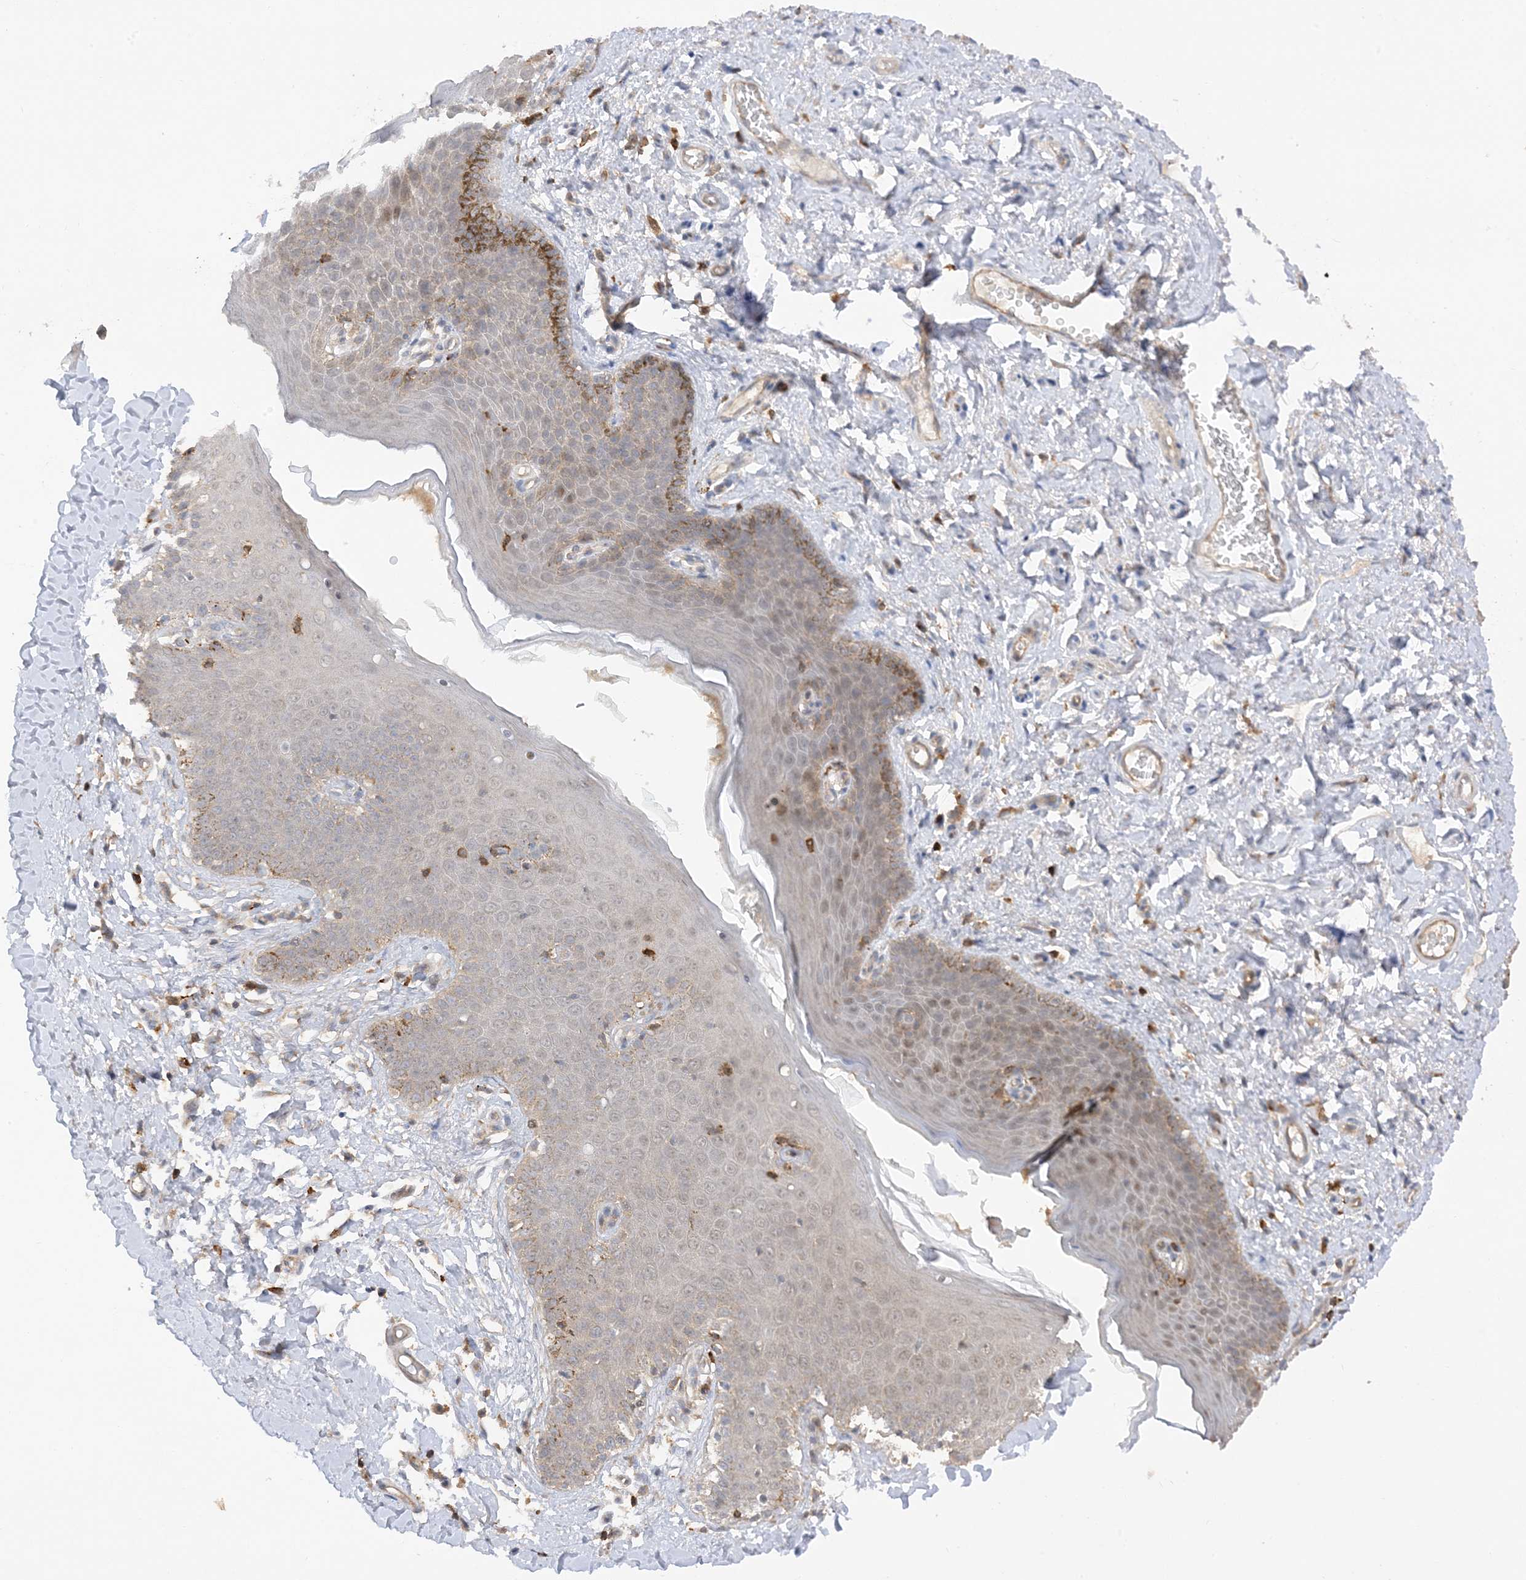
{"staining": {"intensity": "moderate", "quantity": "<25%", "location": "cytoplasmic/membranous,nuclear"}, "tissue": "skin", "cell_type": "Epidermal cells", "image_type": "normal", "snomed": [{"axis": "morphology", "description": "Normal tissue, NOS"}, {"axis": "topography", "description": "Vulva"}], "caption": "Skin stained with a brown dye shows moderate cytoplasmic/membranous,nuclear positive positivity in about <25% of epidermal cells.", "gene": "PHACTR2", "patient": {"sex": "female", "age": 66}}